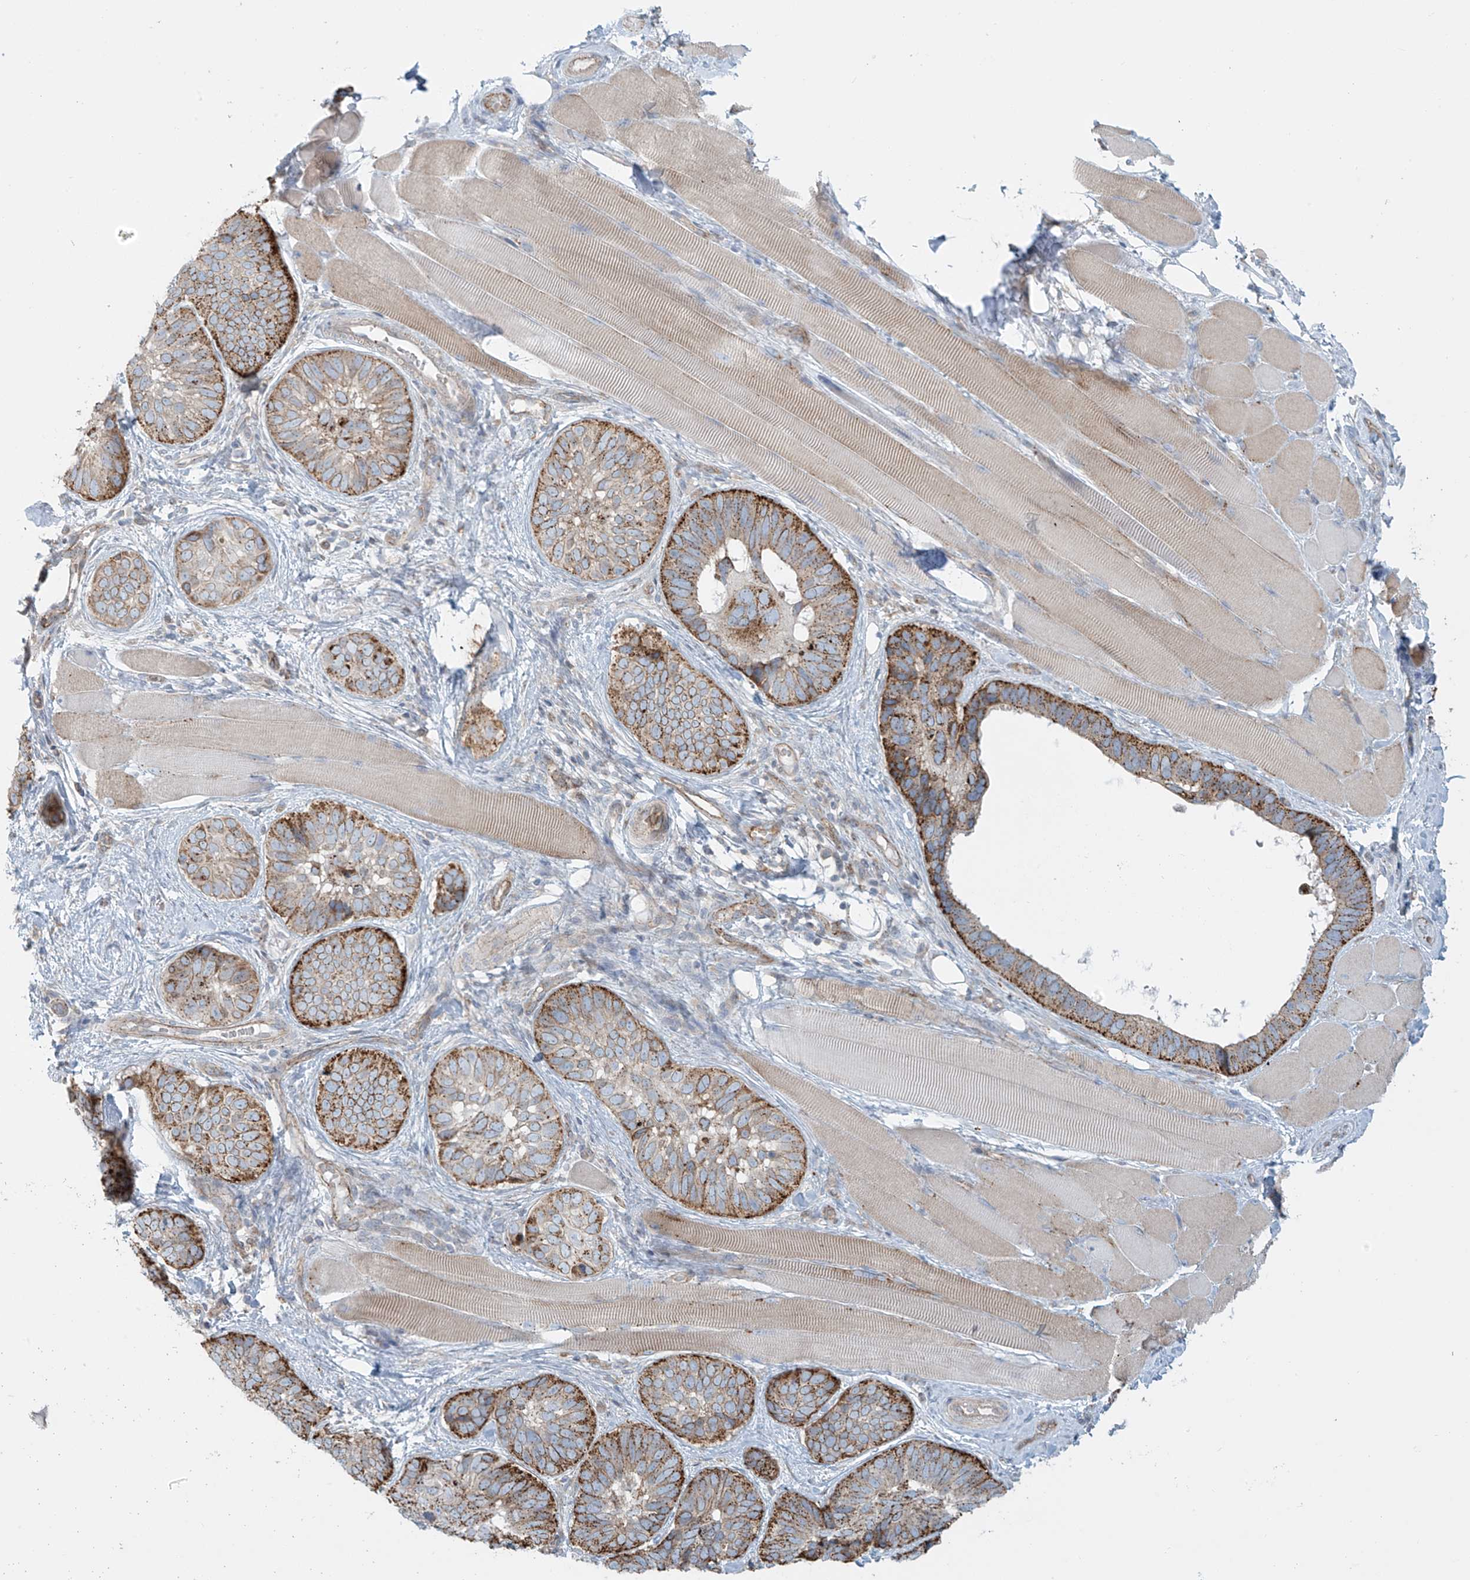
{"staining": {"intensity": "strong", "quantity": "<25%", "location": "cytoplasmic/membranous"}, "tissue": "skin cancer", "cell_type": "Tumor cells", "image_type": "cancer", "snomed": [{"axis": "morphology", "description": "Basal cell carcinoma"}, {"axis": "topography", "description": "Skin"}], "caption": "A photomicrograph of skin cancer (basal cell carcinoma) stained for a protein shows strong cytoplasmic/membranous brown staining in tumor cells. The staining is performed using DAB (3,3'-diaminobenzidine) brown chromogen to label protein expression. The nuclei are counter-stained blue using hematoxylin.", "gene": "LZTS3", "patient": {"sex": "male", "age": 62}}